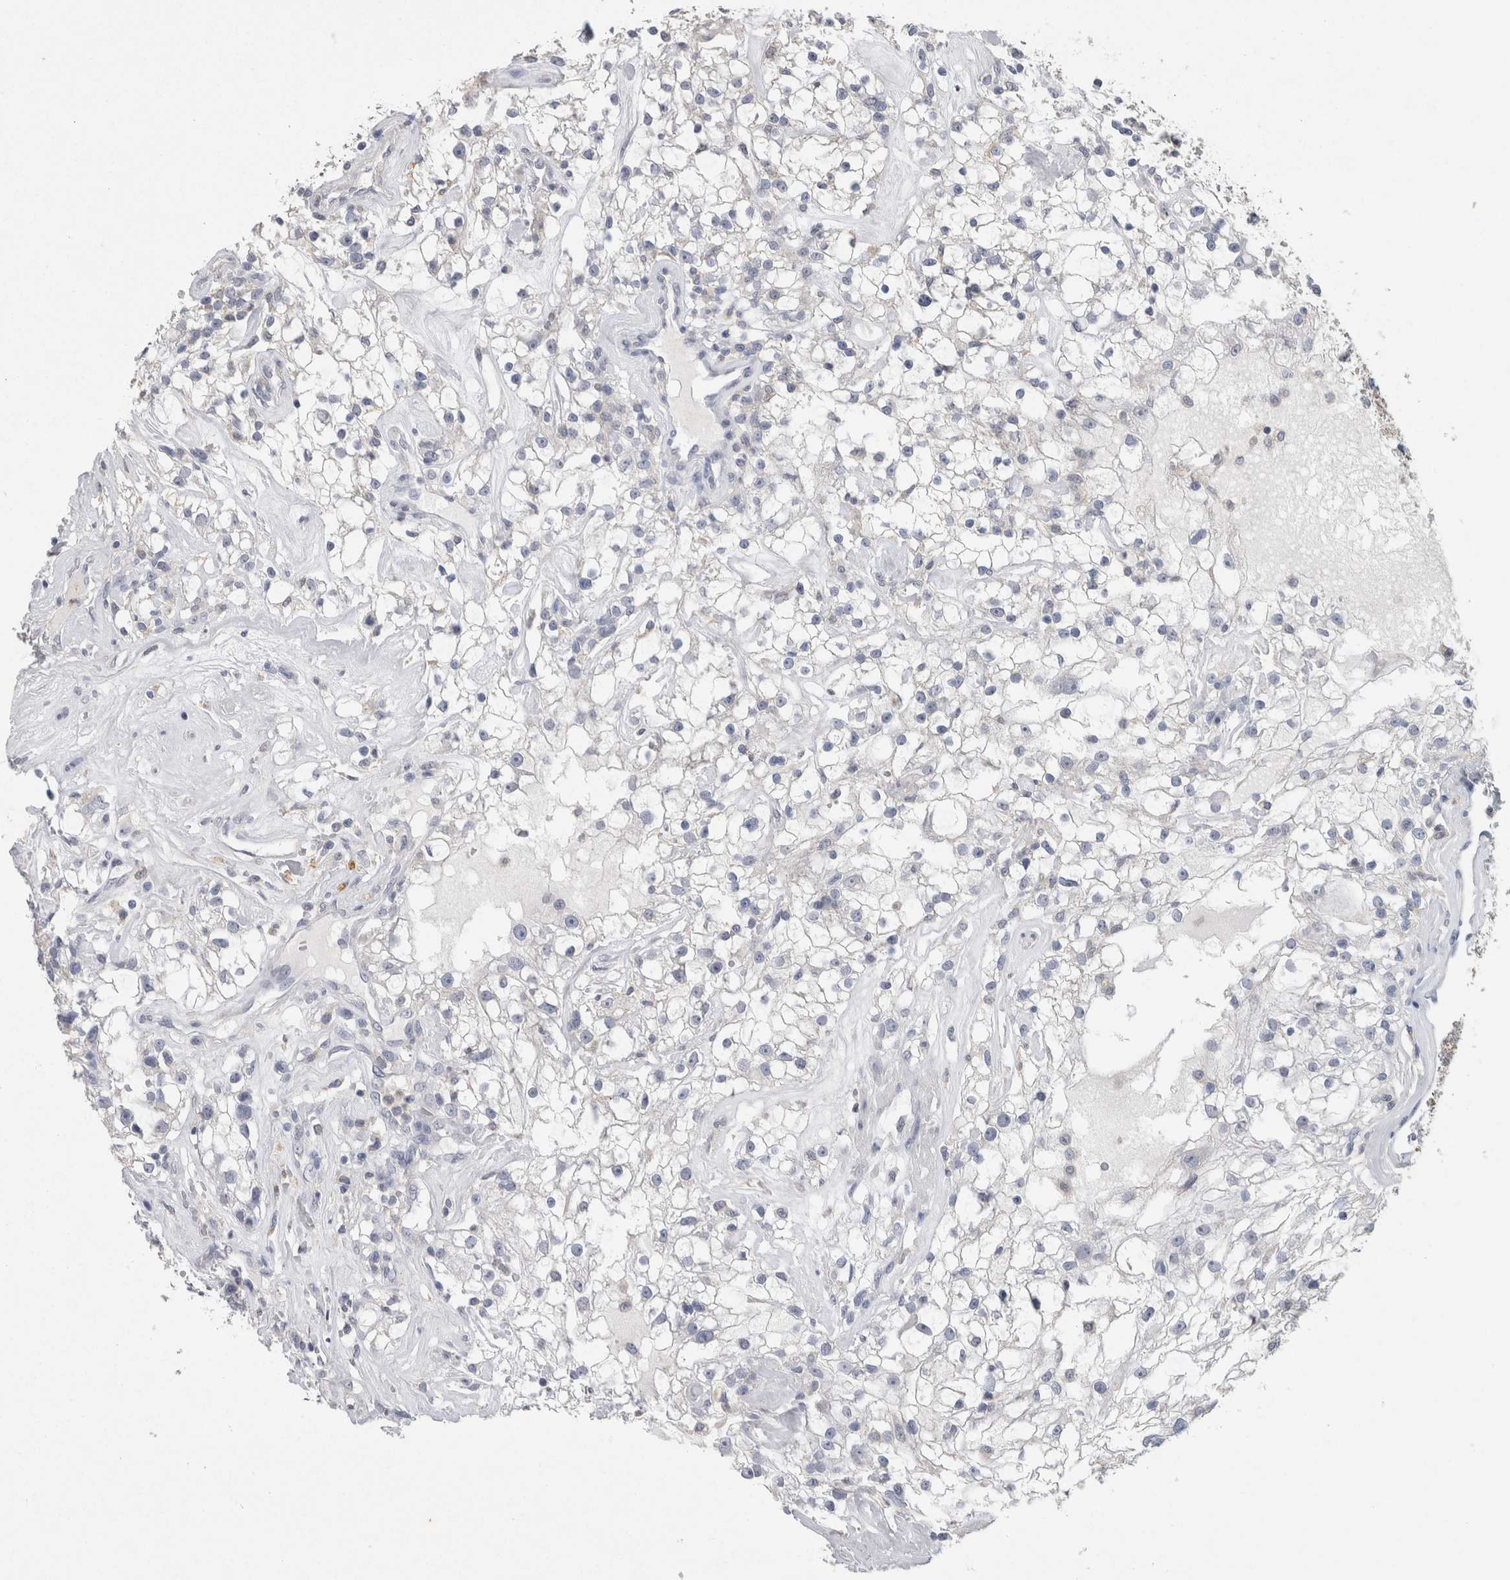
{"staining": {"intensity": "negative", "quantity": "none", "location": "none"}, "tissue": "renal cancer", "cell_type": "Tumor cells", "image_type": "cancer", "snomed": [{"axis": "morphology", "description": "Adenocarcinoma, NOS"}, {"axis": "topography", "description": "Kidney"}], "caption": "Tumor cells show no significant protein positivity in renal cancer (adenocarcinoma). (DAB IHC with hematoxylin counter stain).", "gene": "CNTFR", "patient": {"sex": "female", "age": 60}}